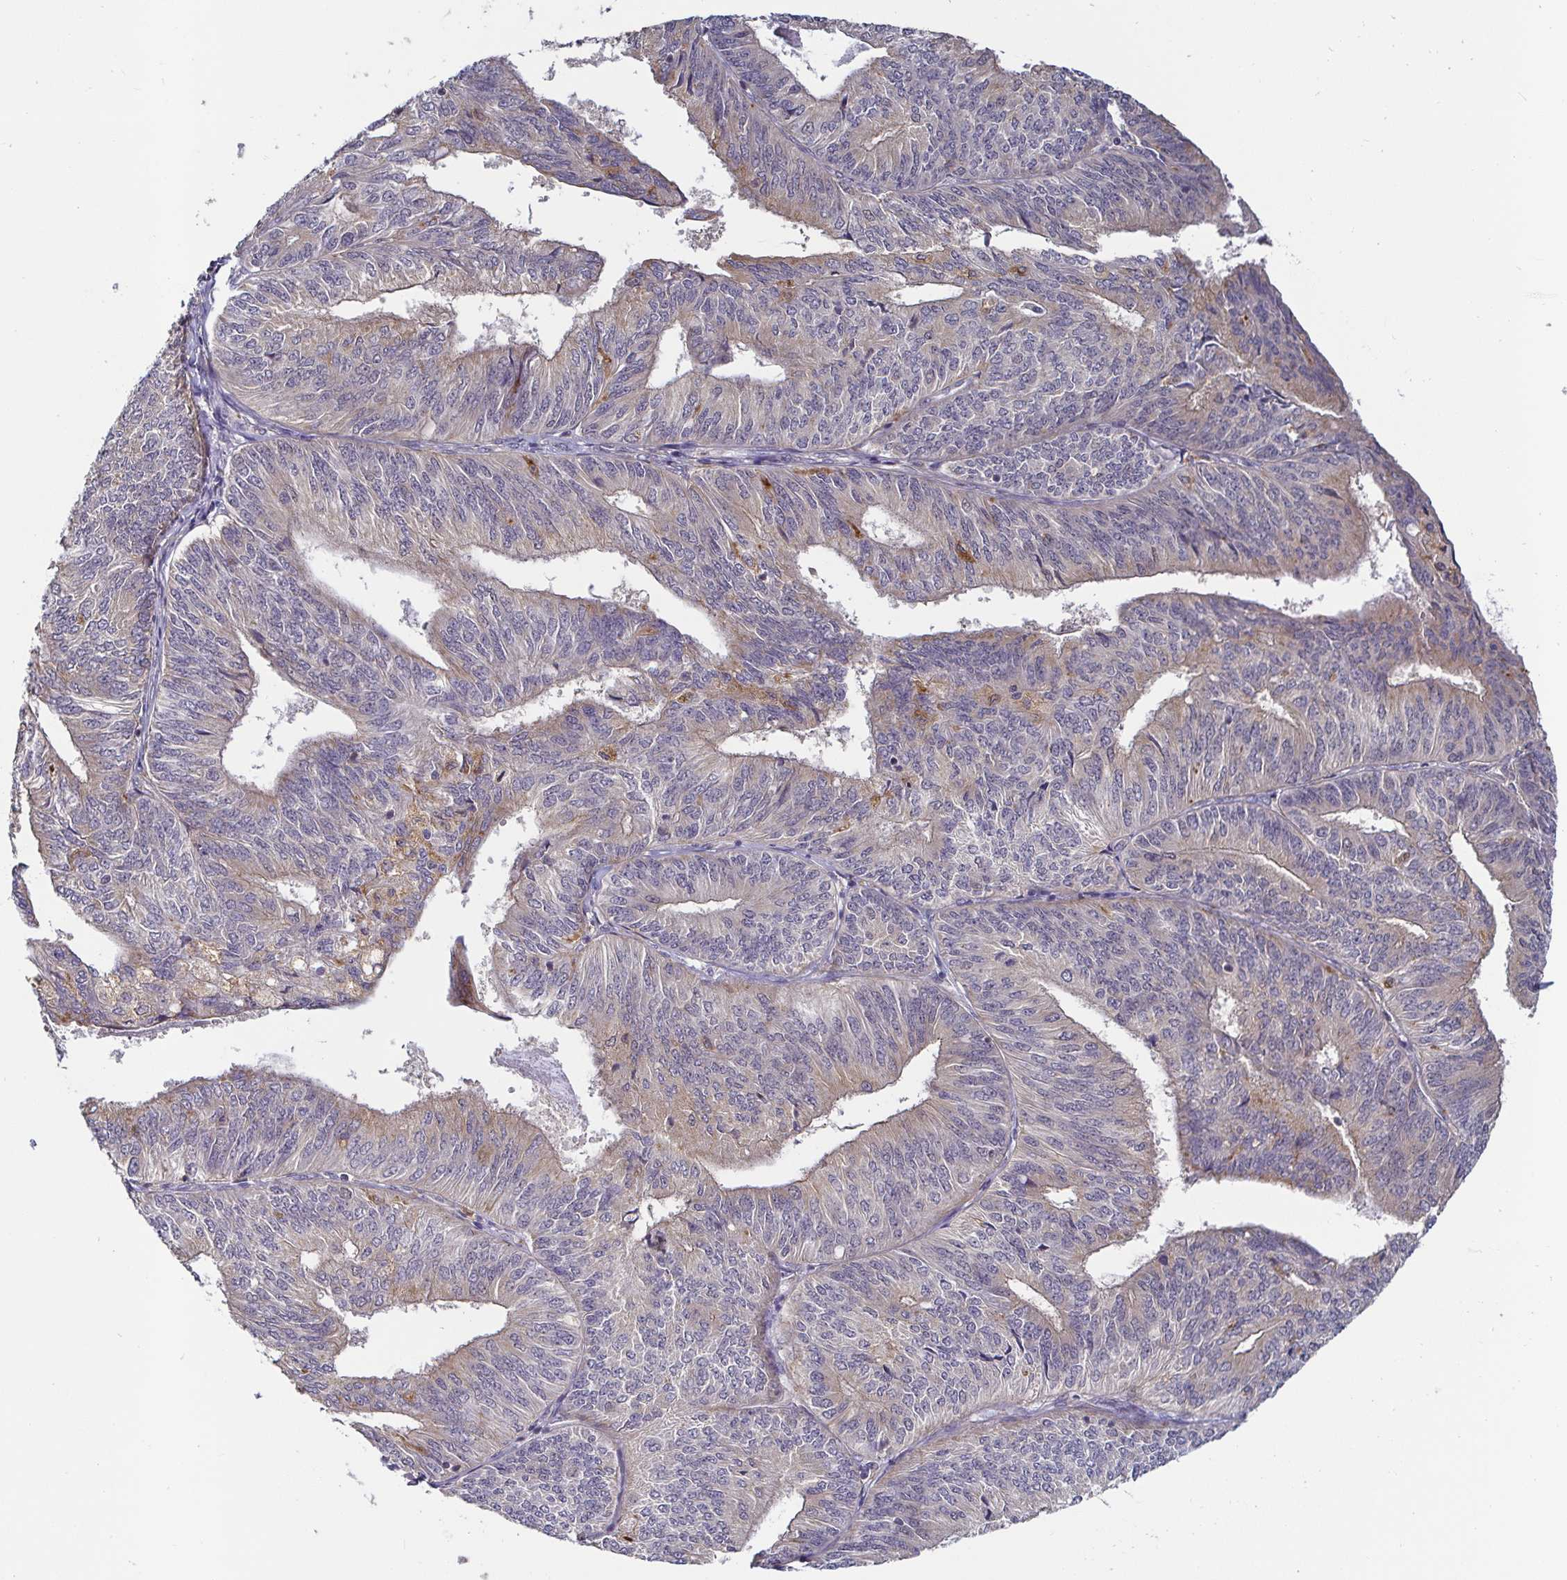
{"staining": {"intensity": "negative", "quantity": "none", "location": "none"}, "tissue": "endometrial cancer", "cell_type": "Tumor cells", "image_type": "cancer", "snomed": [{"axis": "morphology", "description": "Adenocarcinoma, NOS"}, {"axis": "topography", "description": "Endometrium"}], "caption": "High power microscopy image of an immunohistochemistry image of endometrial cancer (adenocarcinoma), revealing no significant expression in tumor cells.", "gene": "CDH18", "patient": {"sex": "female", "age": 58}}